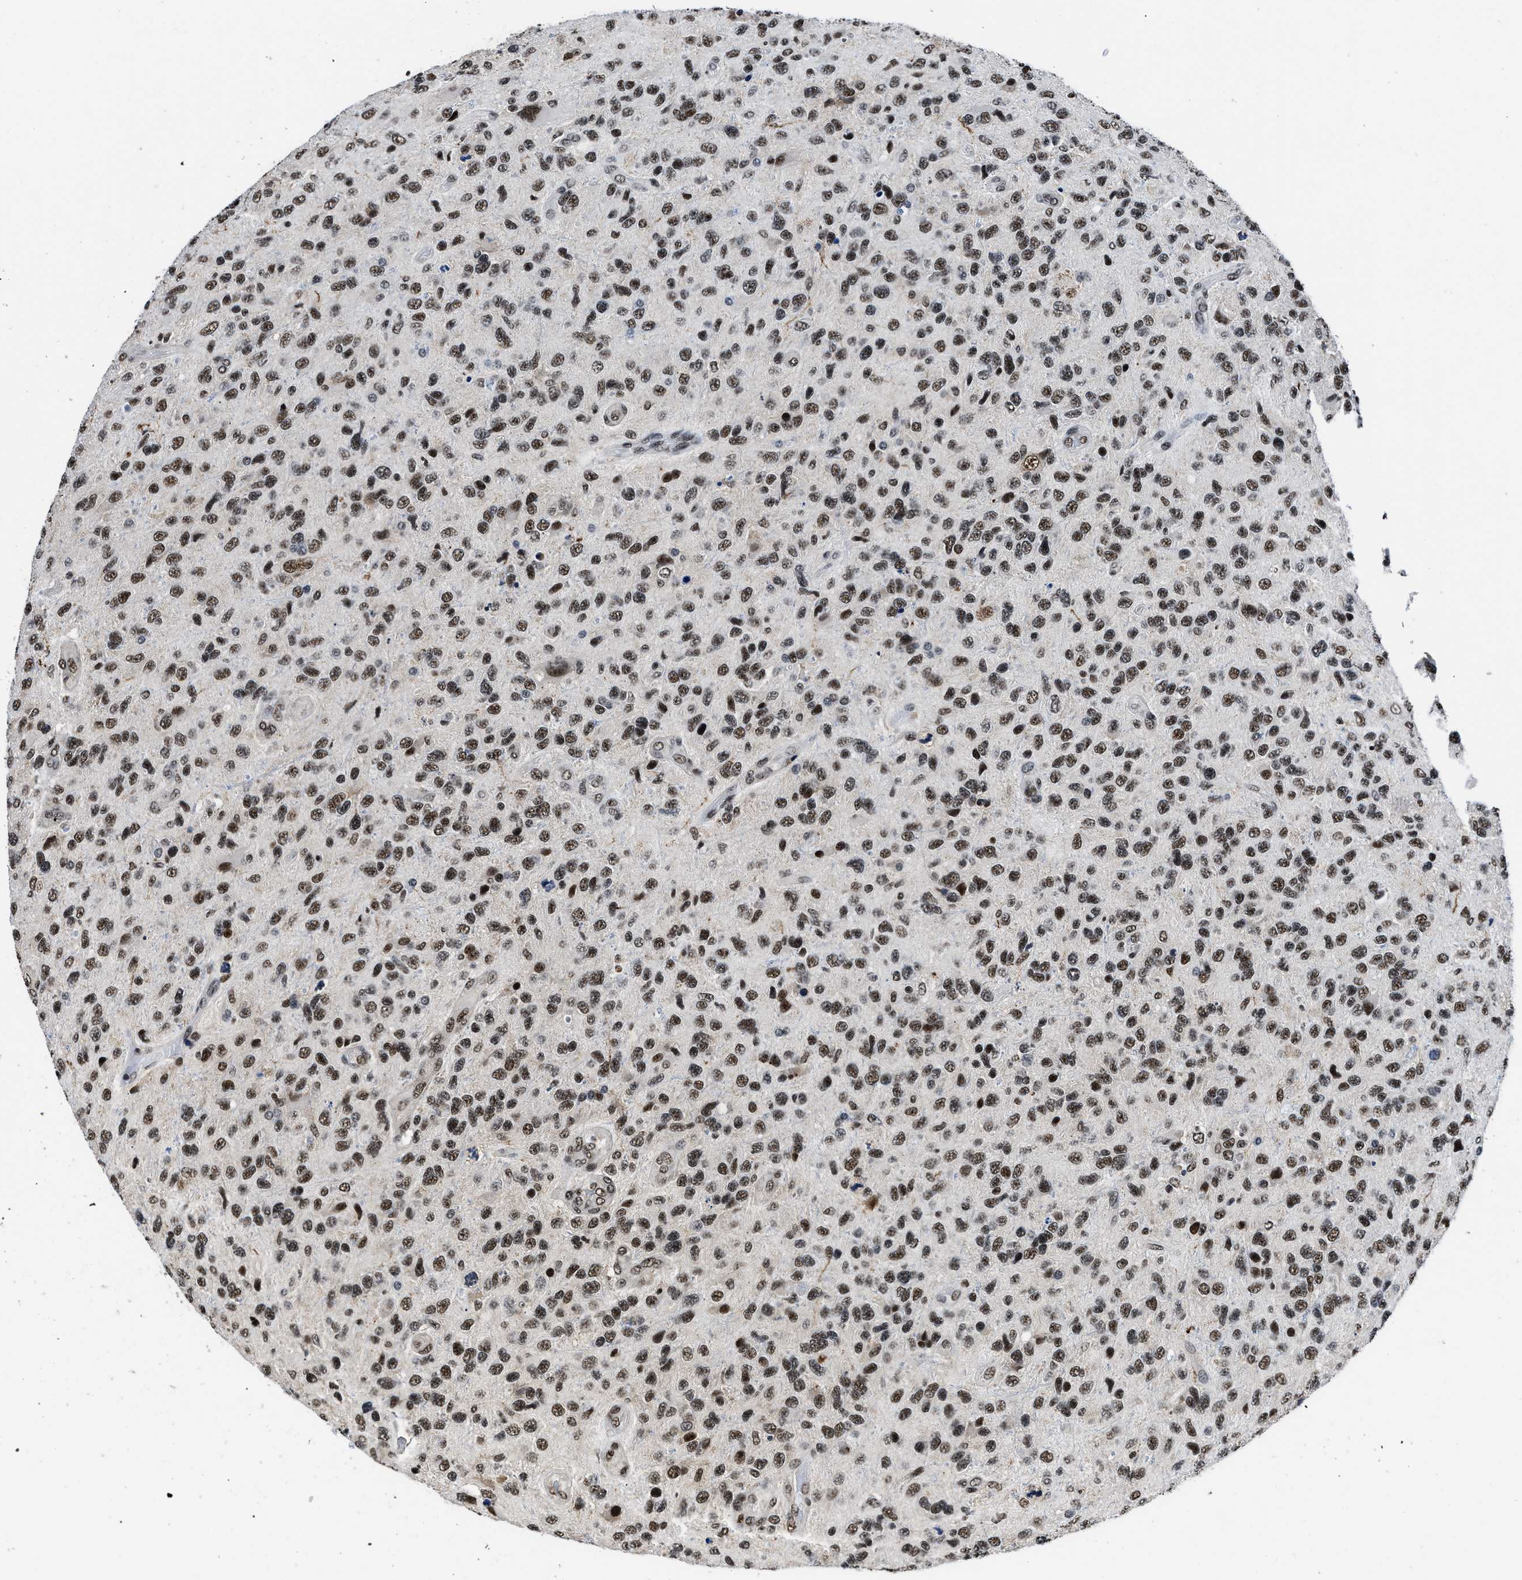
{"staining": {"intensity": "strong", "quantity": ">75%", "location": "nuclear"}, "tissue": "glioma", "cell_type": "Tumor cells", "image_type": "cancer", "snomed": [{"axis": "morphology", "description": "Glioma, malignant, High grade"}, {"axis": "topography", "description": "Brain"}], "caption": "Immunohistochemistry of high-grade glioma (malignant) demonstrates high levels of strong nuclear staining in about >75% of tumor cells.", "gene": "HNRNPH2", "patient": {"sex": "female", "age": 58}}